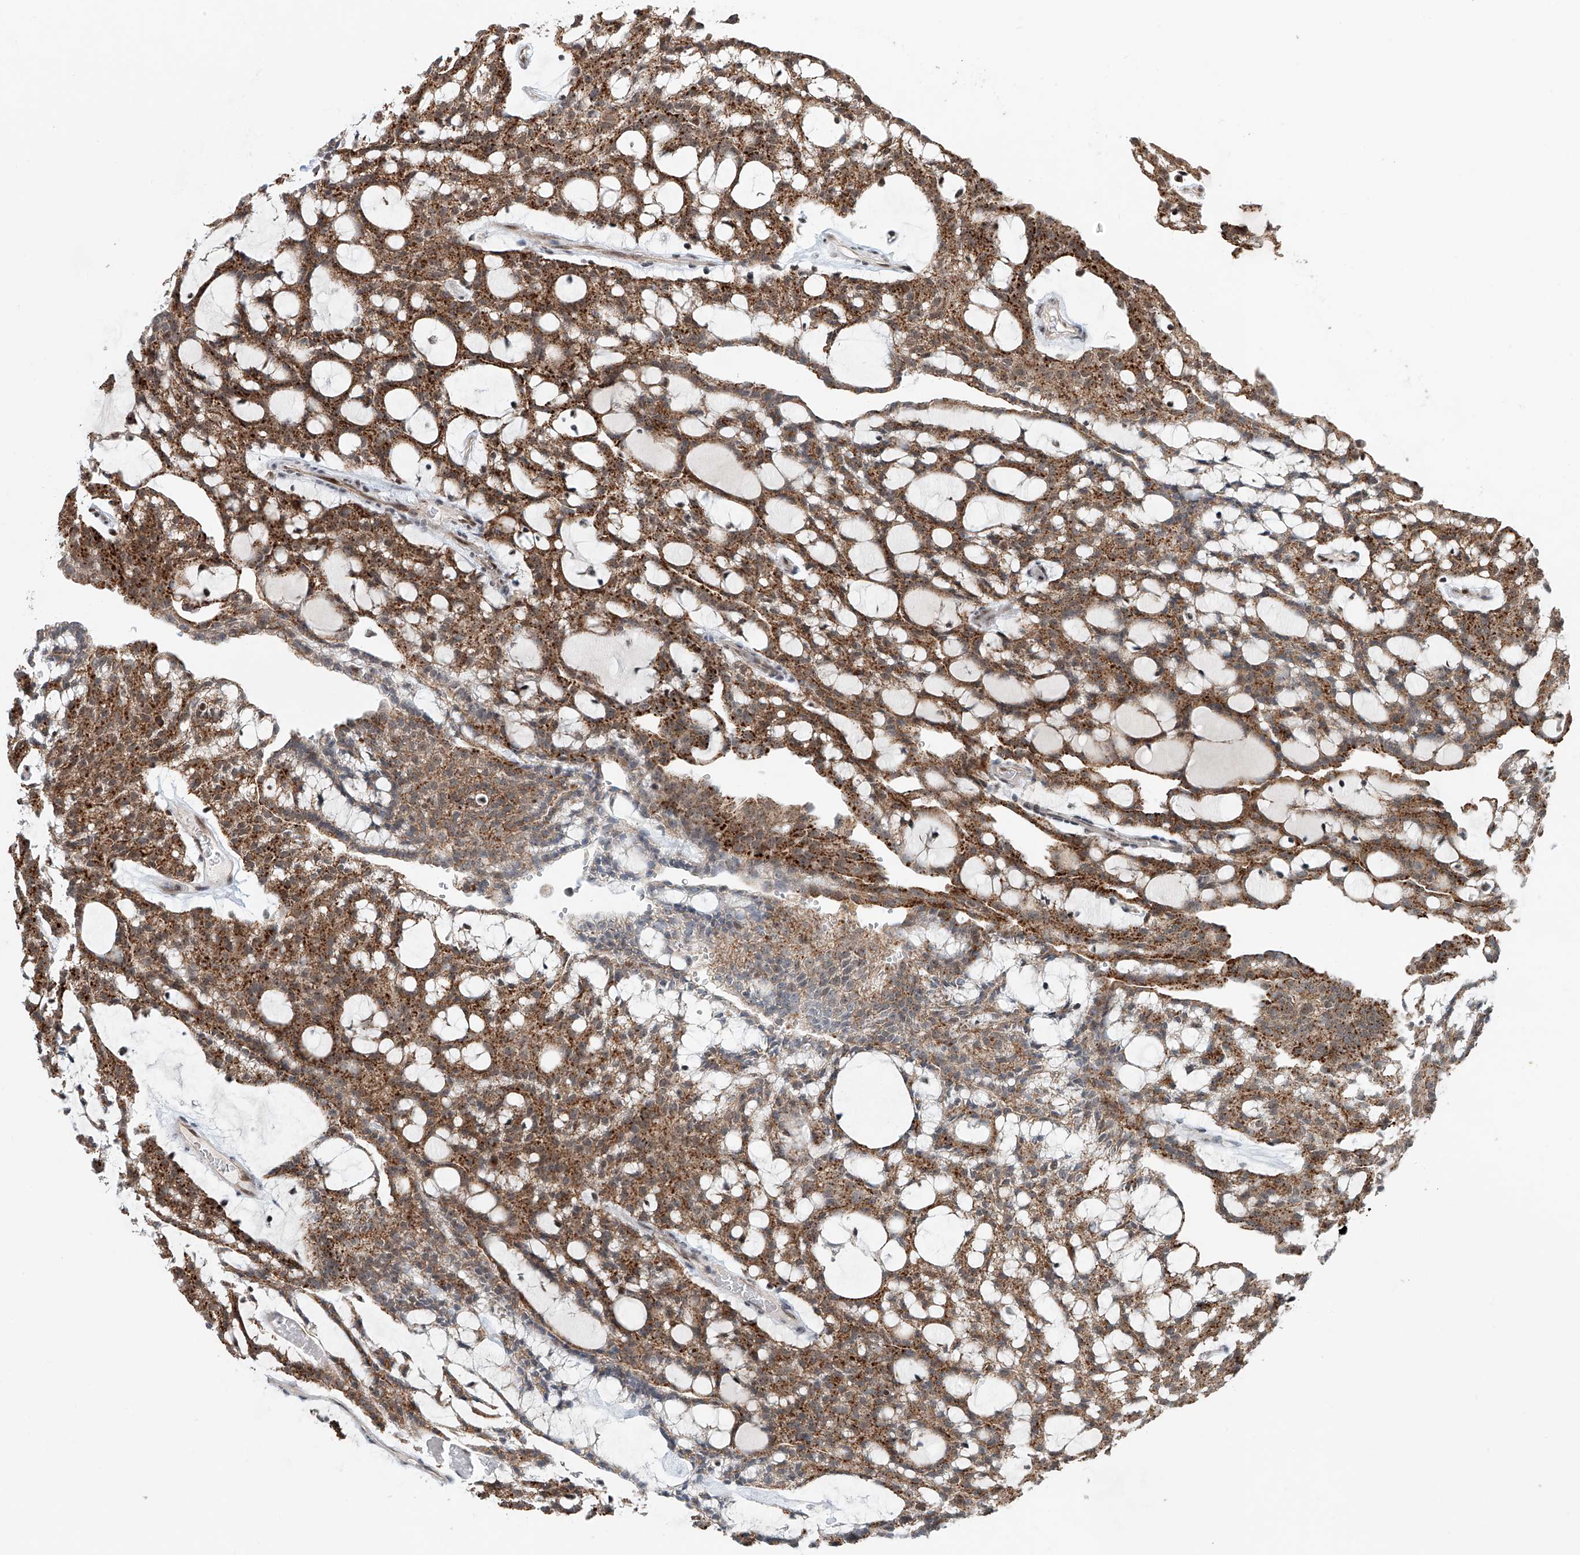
{"staining": {"intensity": "moderate", "quantity": ">75%", "location": "cytoplasmic/membranous"}, "tissue": "renal cancer", "cell_type": "Tumor cells", "image_type": "cancer", "snomed": [{"axis": "morphology", "description": "Adenocarcinoma, NOS"}, {"axis": "topography", "description": "Kidney"}], "caption": "Immunohistochemistry (IHC) (DAB) staining of adenocarcinoma (renal) displays moderate cytoplasmic/membranous protein positivity in approximately >75% of tumor cells. (Stains: DAB (3,3'-diaminobenzidine) in brown, nuclei in blue, Microscopy: brightfield microscopy at high magnification).", "gene": "SDE2", "patient": {"sex": "male", "age": 63}}